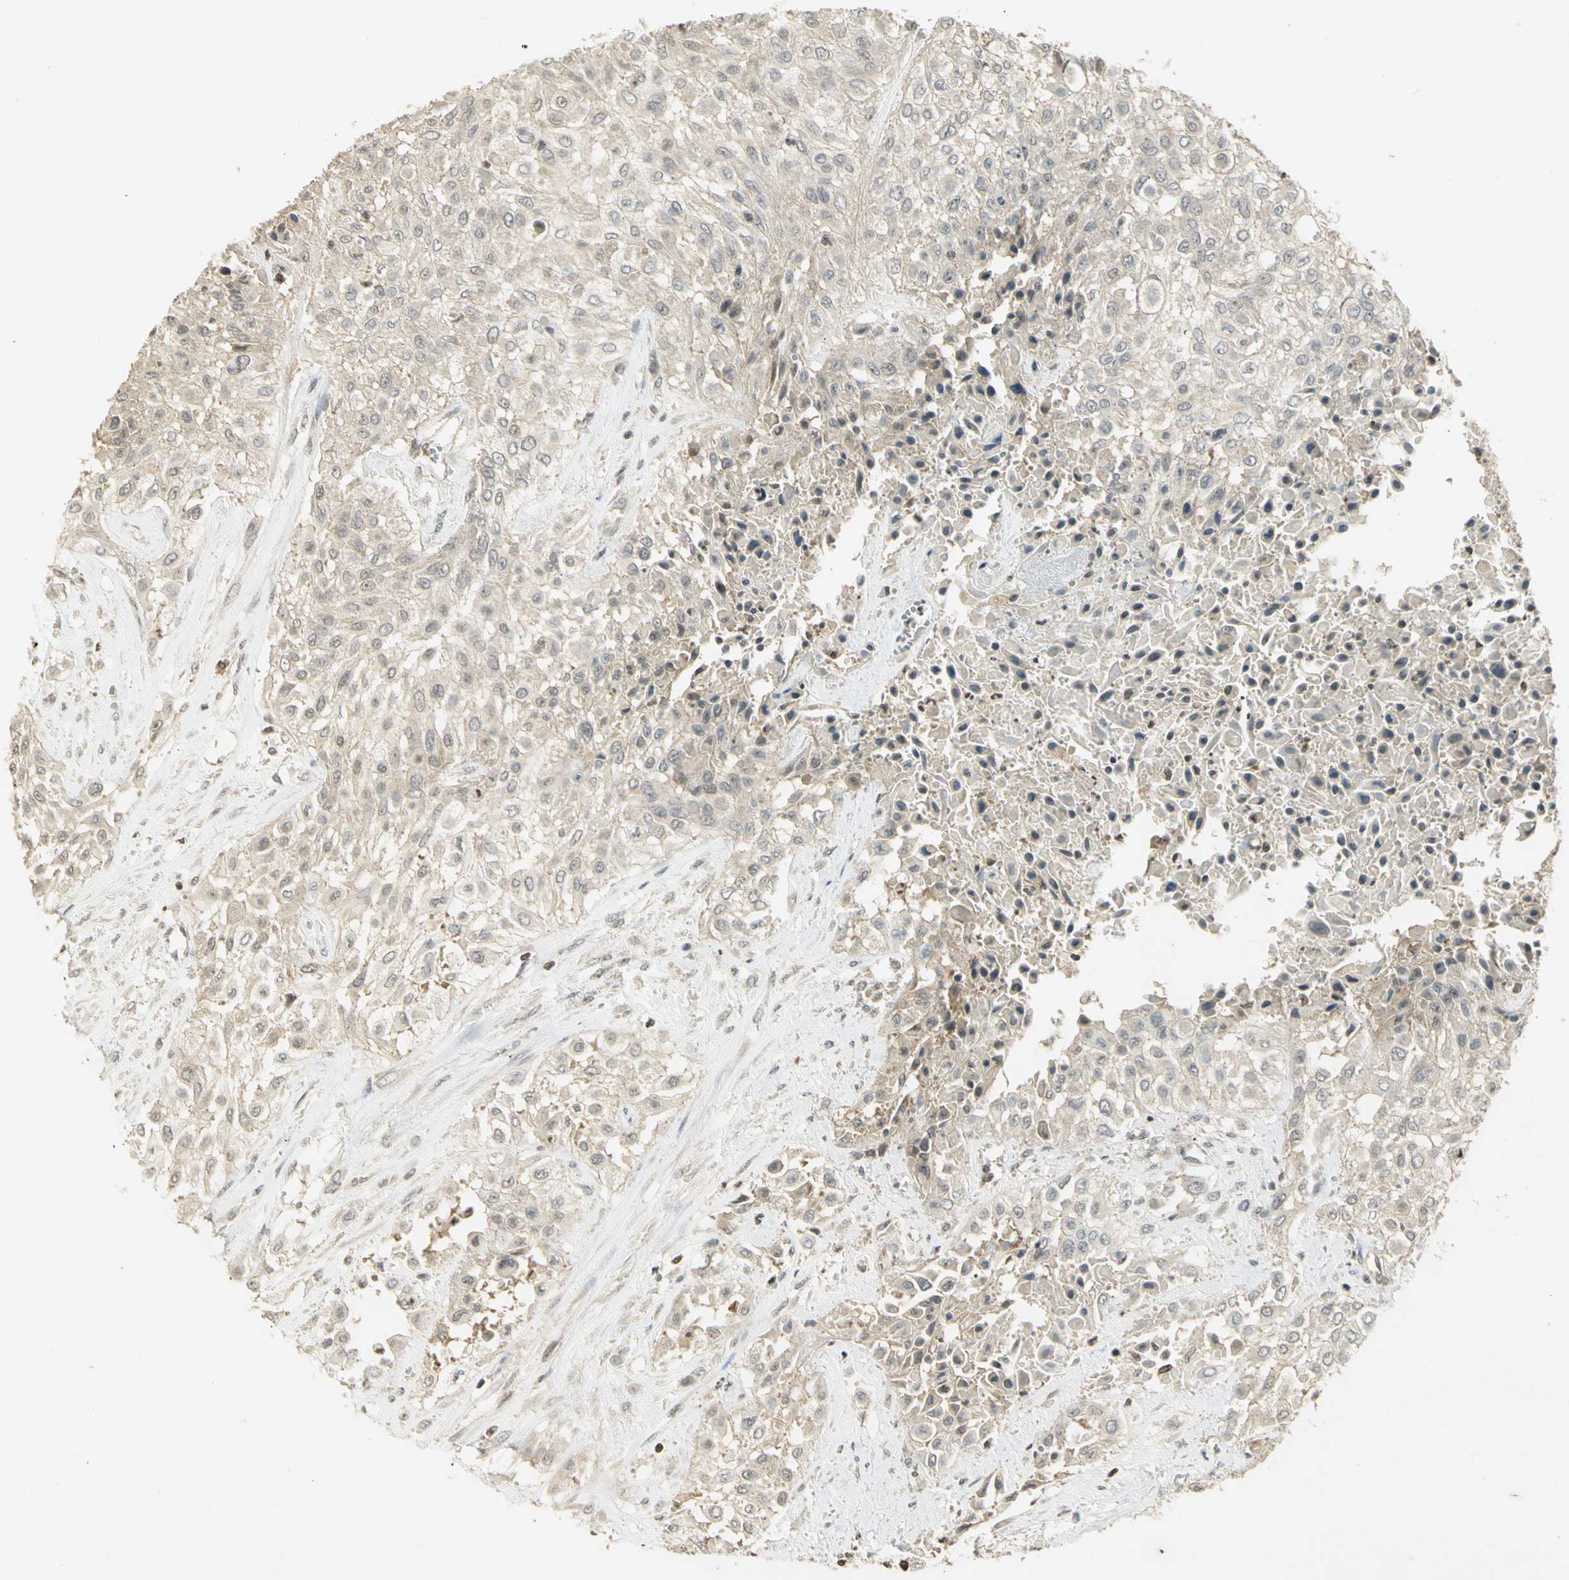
{"staining": {"intensity": "negative", "quantity": "none", "location": "none"}, "tissue": "urothelial cancer", "cell_type": "Tumor cells", "image_type": "cancer", "snomed": [{"axis": "morphology", "description": "Urothelial carcinoma, High grade"}, {"axis": "topography", "description": "Urinary bladder"}], "caption": "High magnification brightfield microscopy of urothelial cancer stained with DAB (3,3'-diaminobenzidine) (brown) and counterstained with hematoxylin (blue): tumor cells show no significant expression.", "gene": "IL16", "patient": {"sex": "male", "age": 57}}